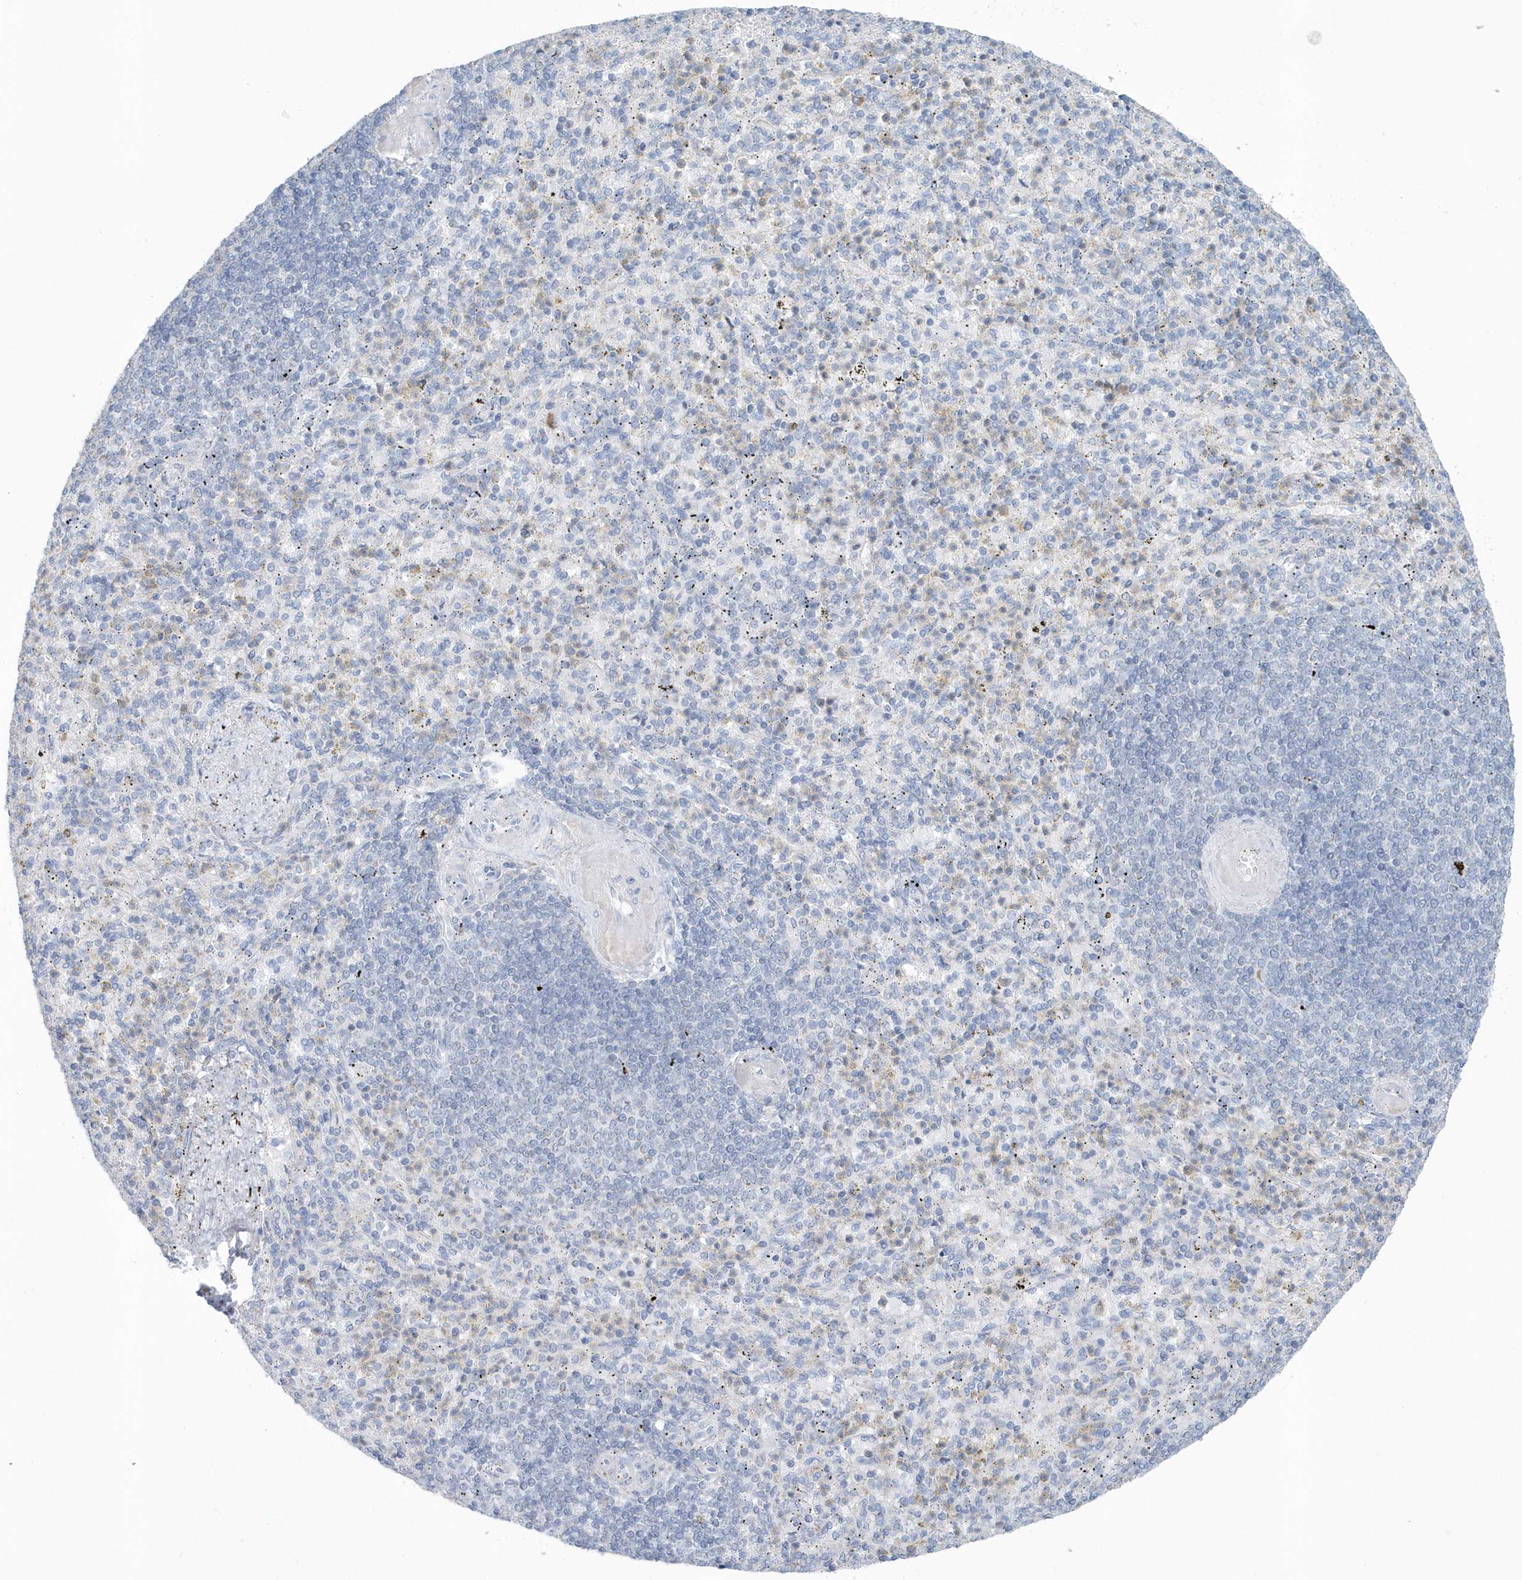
{"staining": {"intensity": "negative", "quantity": "none", "location": "none"}, "tissue": "spleen", "cell_type": "Cells in red pulp", "image_type": "normal", "snomed": [{"axis": "morphology", "description": "Normal tissue, NOS"}, {"axis": "topography", "description": "Spleen"}], "caption": "Immunohistochemical staining of unremarkable human spleen demonstrates no significant expression in cells in red pulp.", "gene": "SPATA18", "patient": {"sex": "female", "age": 74}}